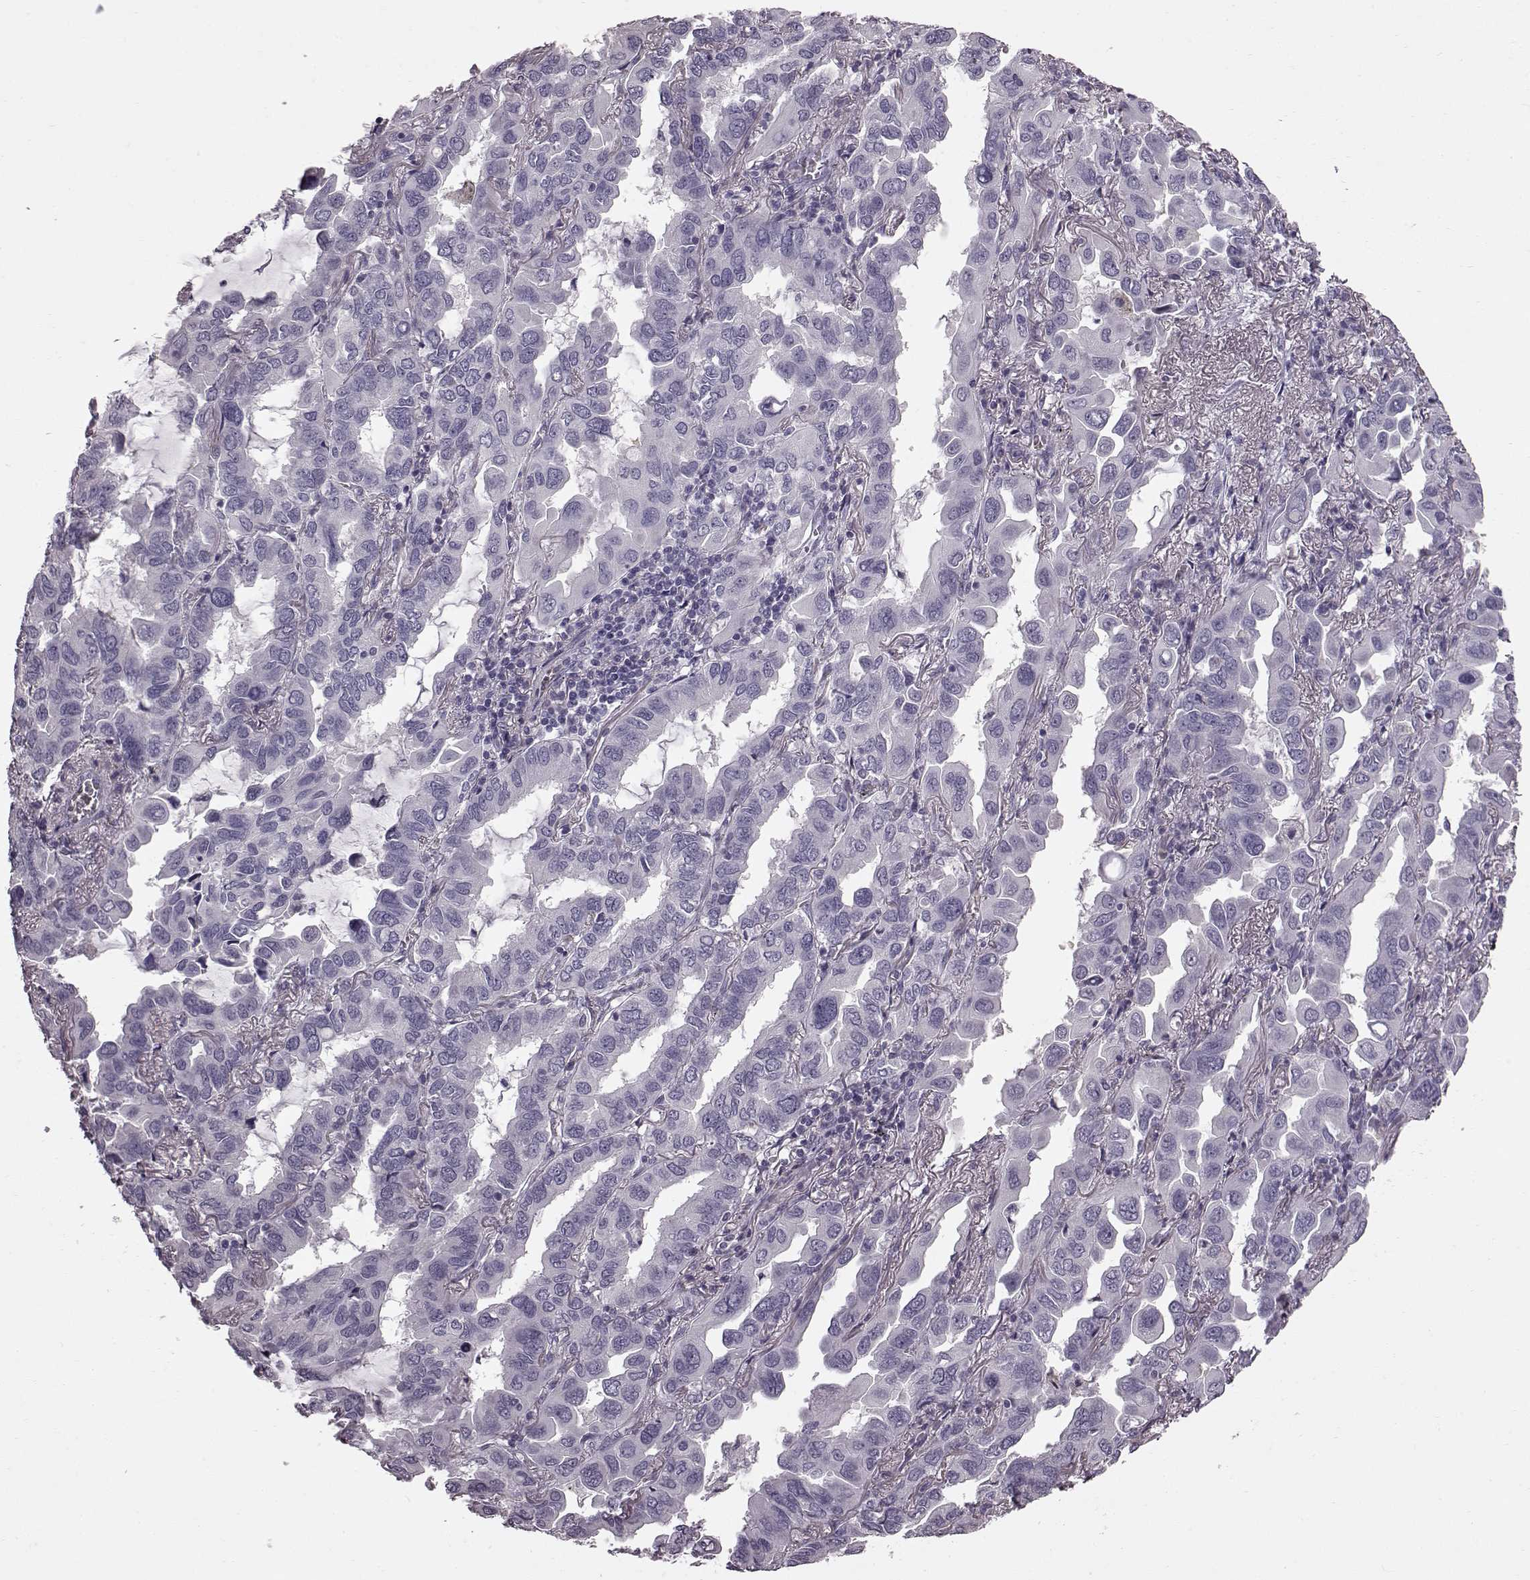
{"staining": {"intensity": "negative", "quantity": "none", "location": "none"}, "tissue": "lung cancer", "cell_type": "Tumor cells", "image_type": "cancer", "snomed": [{"axis": "morphology", "description": "Adenocarcinoma, NOS"}, {"axis": "topography", "description": "Lung"}], "caption": "Protein analysis of lung cancer (adenocarcinoma) reveals no significant expression in tumor cells. (DAB IHC visualized using brightfield microscopy, high magnification).", "gene": "FUT4", "patient": {"sex": "male", "age": 64}}